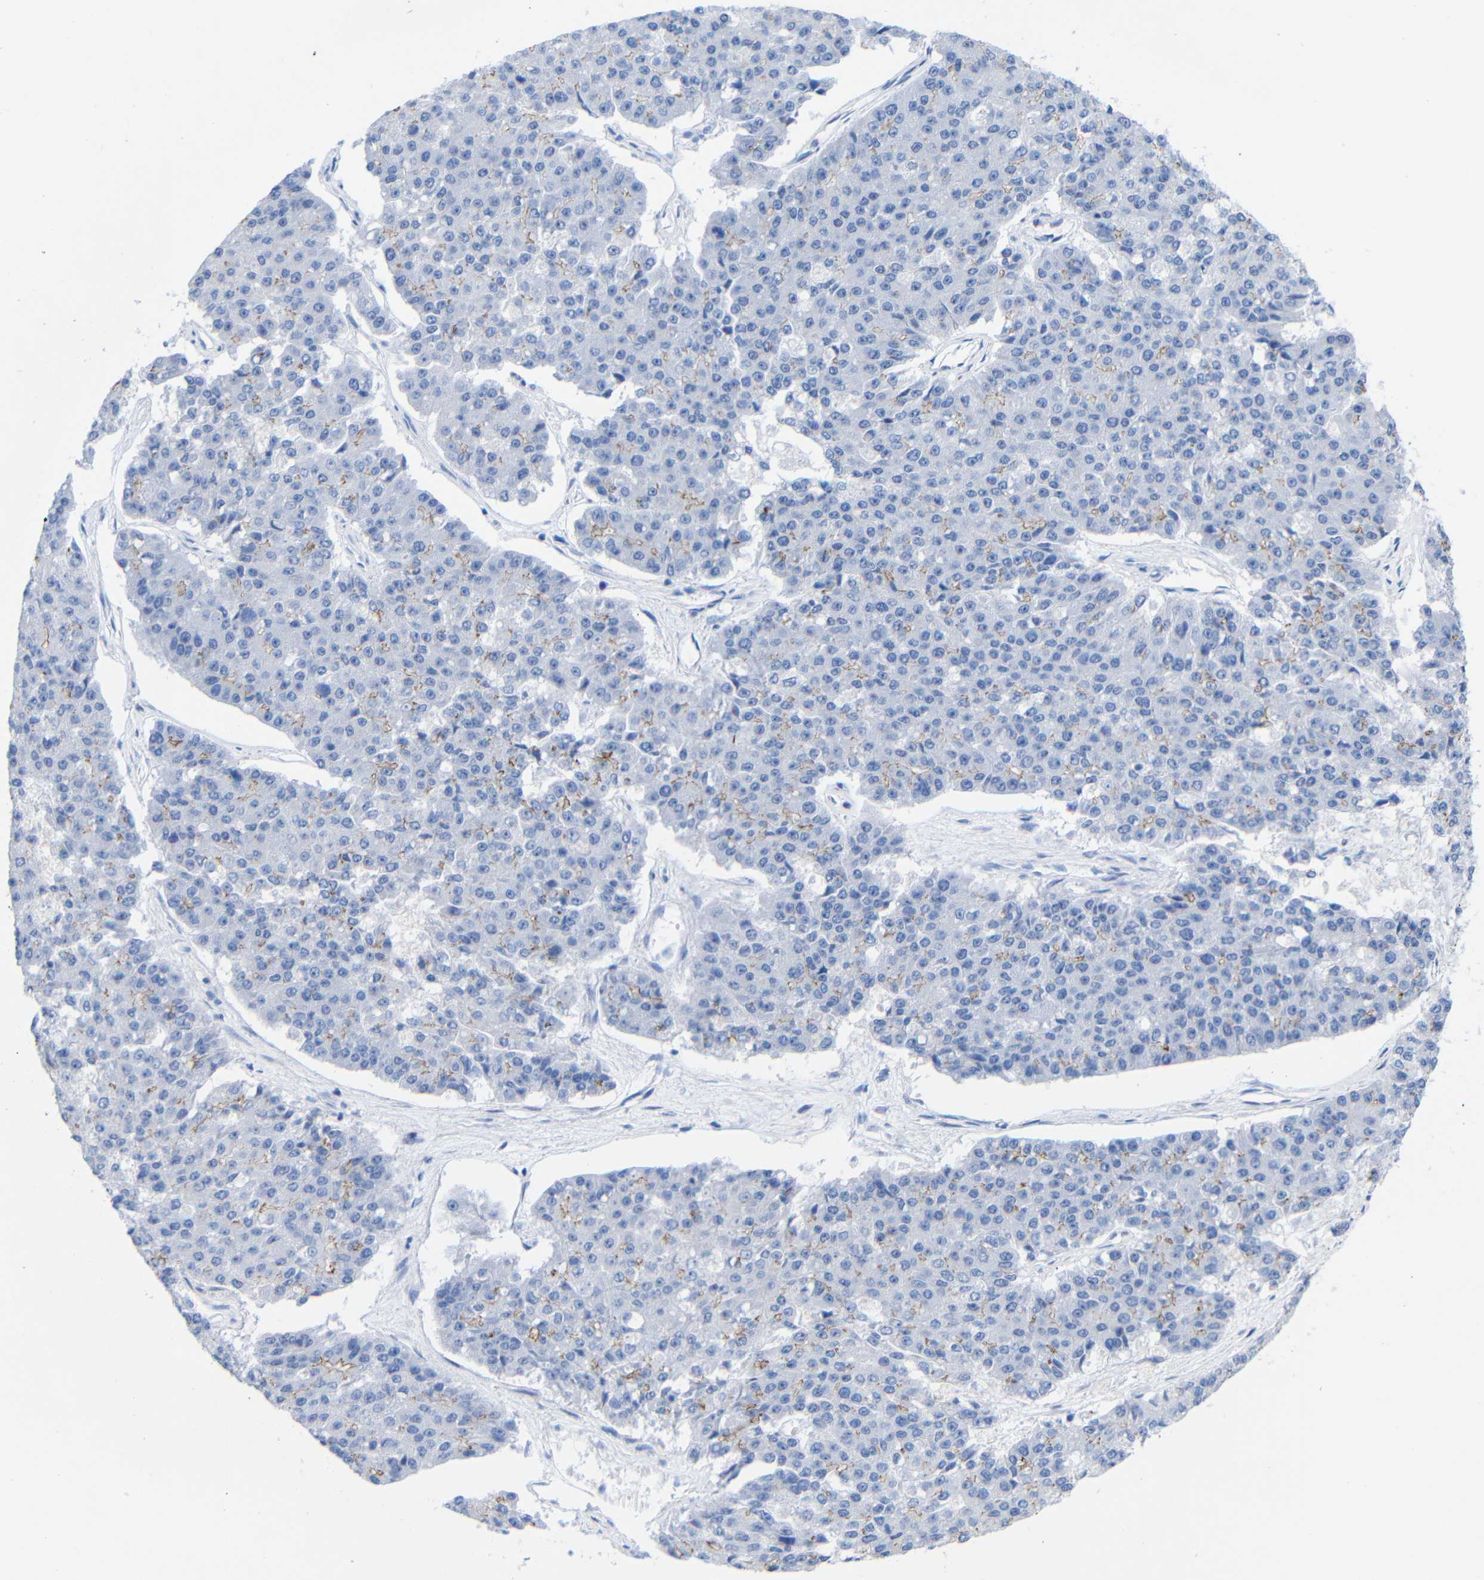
{"staining": {"intensity": "negative", "quantity": "none", "location": "none"}, "tissue": "pancreatic cancer", "cell_type": "Tumor cells", "image_type": "cancer", "snomed": [{"axis": "morphology", "description": "Adenocarcinoma, NOS"}, {"axis": "topography", "description": "Pancreas"}], "caption": "IHC of human pancreatic cancer (adenocarcinoma) exhibits no positivity in tumor cells. (DAB (3,3'-diaminobenzidine) immunohistochemistry with hematoxylin counter stain).", "gene": "CGNL1", "patient": {"sex": "male", "age": 50}}